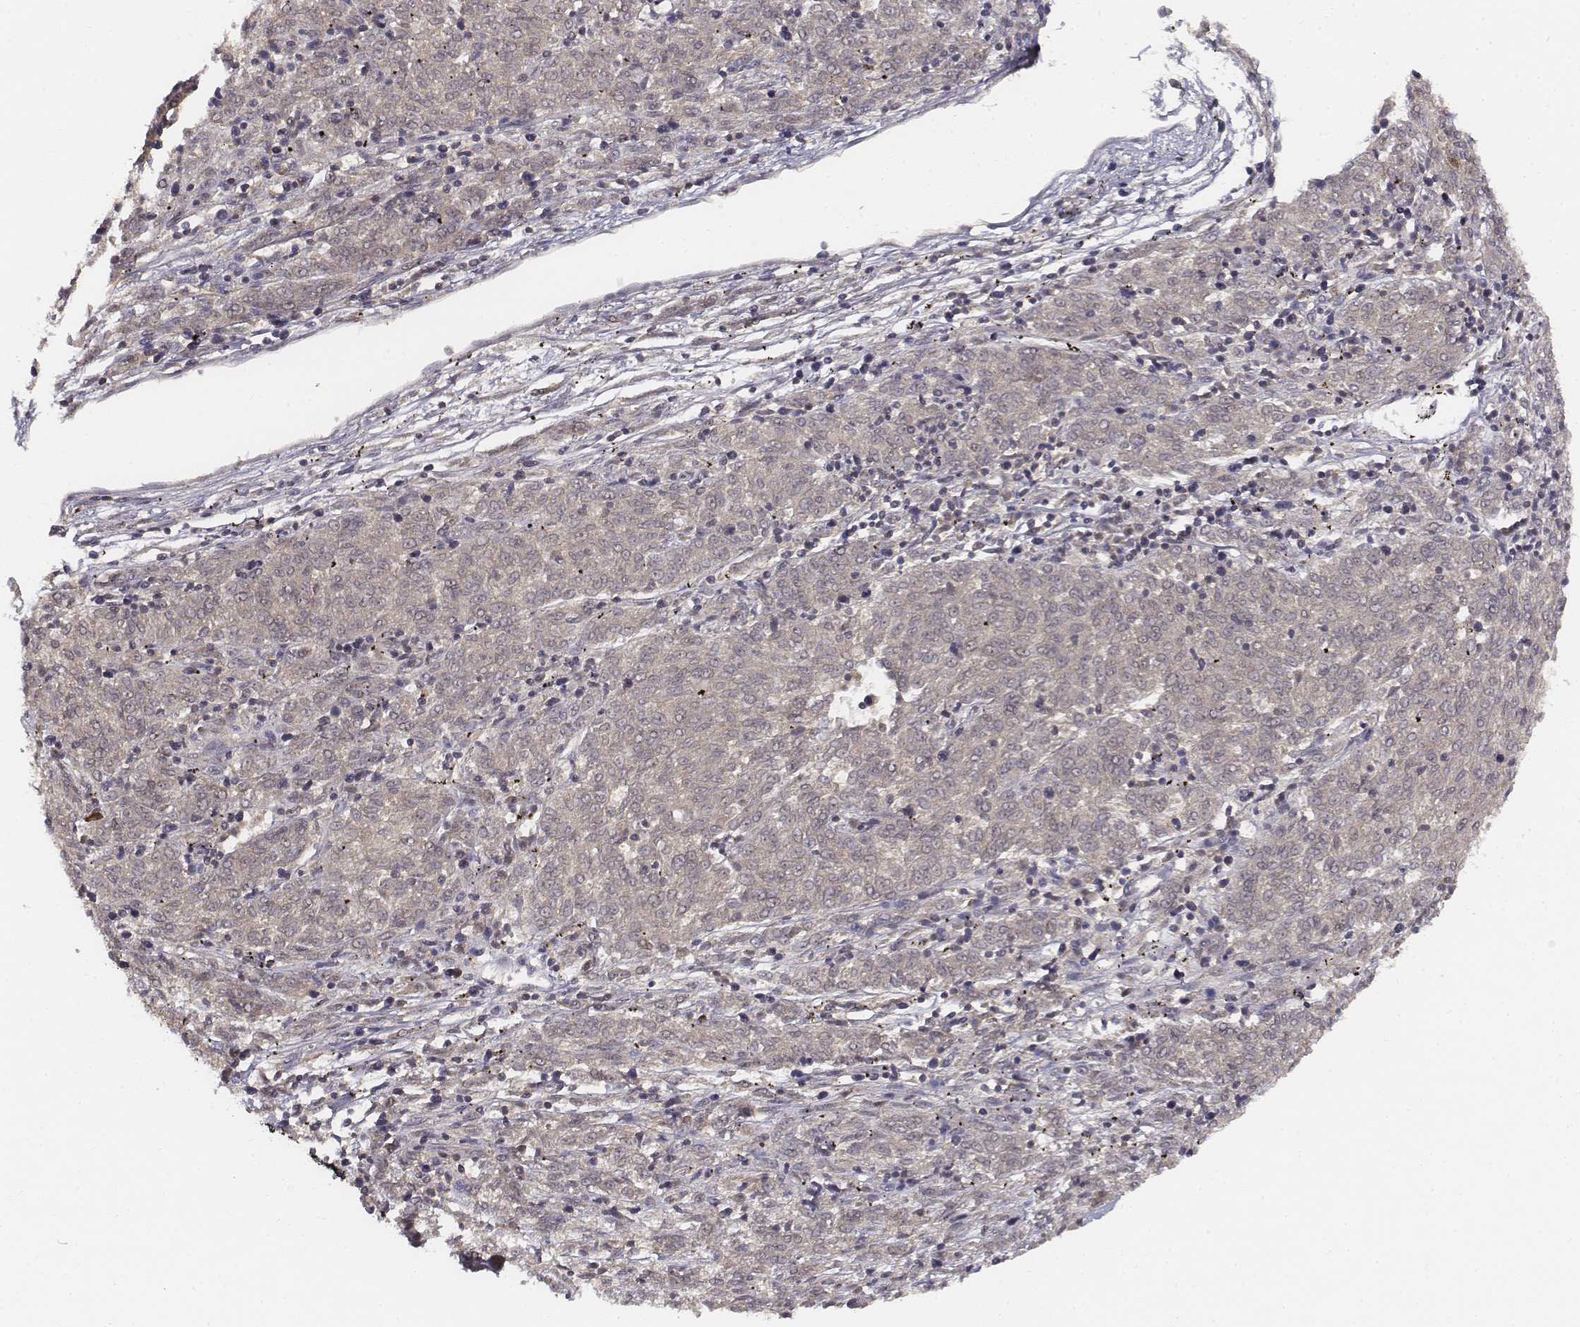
{"staining": {"intensity": "negative", "quantity": "none", "location": "none"}, "tissue": "melanoma", "cell_type": "Tumor cells", "image_type": "cancer", "snomed": [{"axis": "morphology", "description": "Malignant melanoma, NOS"}, {"axis": "topography", "description": "Skin"}], "caption": "Immunohistochemical staining of human melanoma exhibits no significant positivity in tumor cells.", "gene": "FANCD2", "patient": {"sex": "female", "age": 72}}